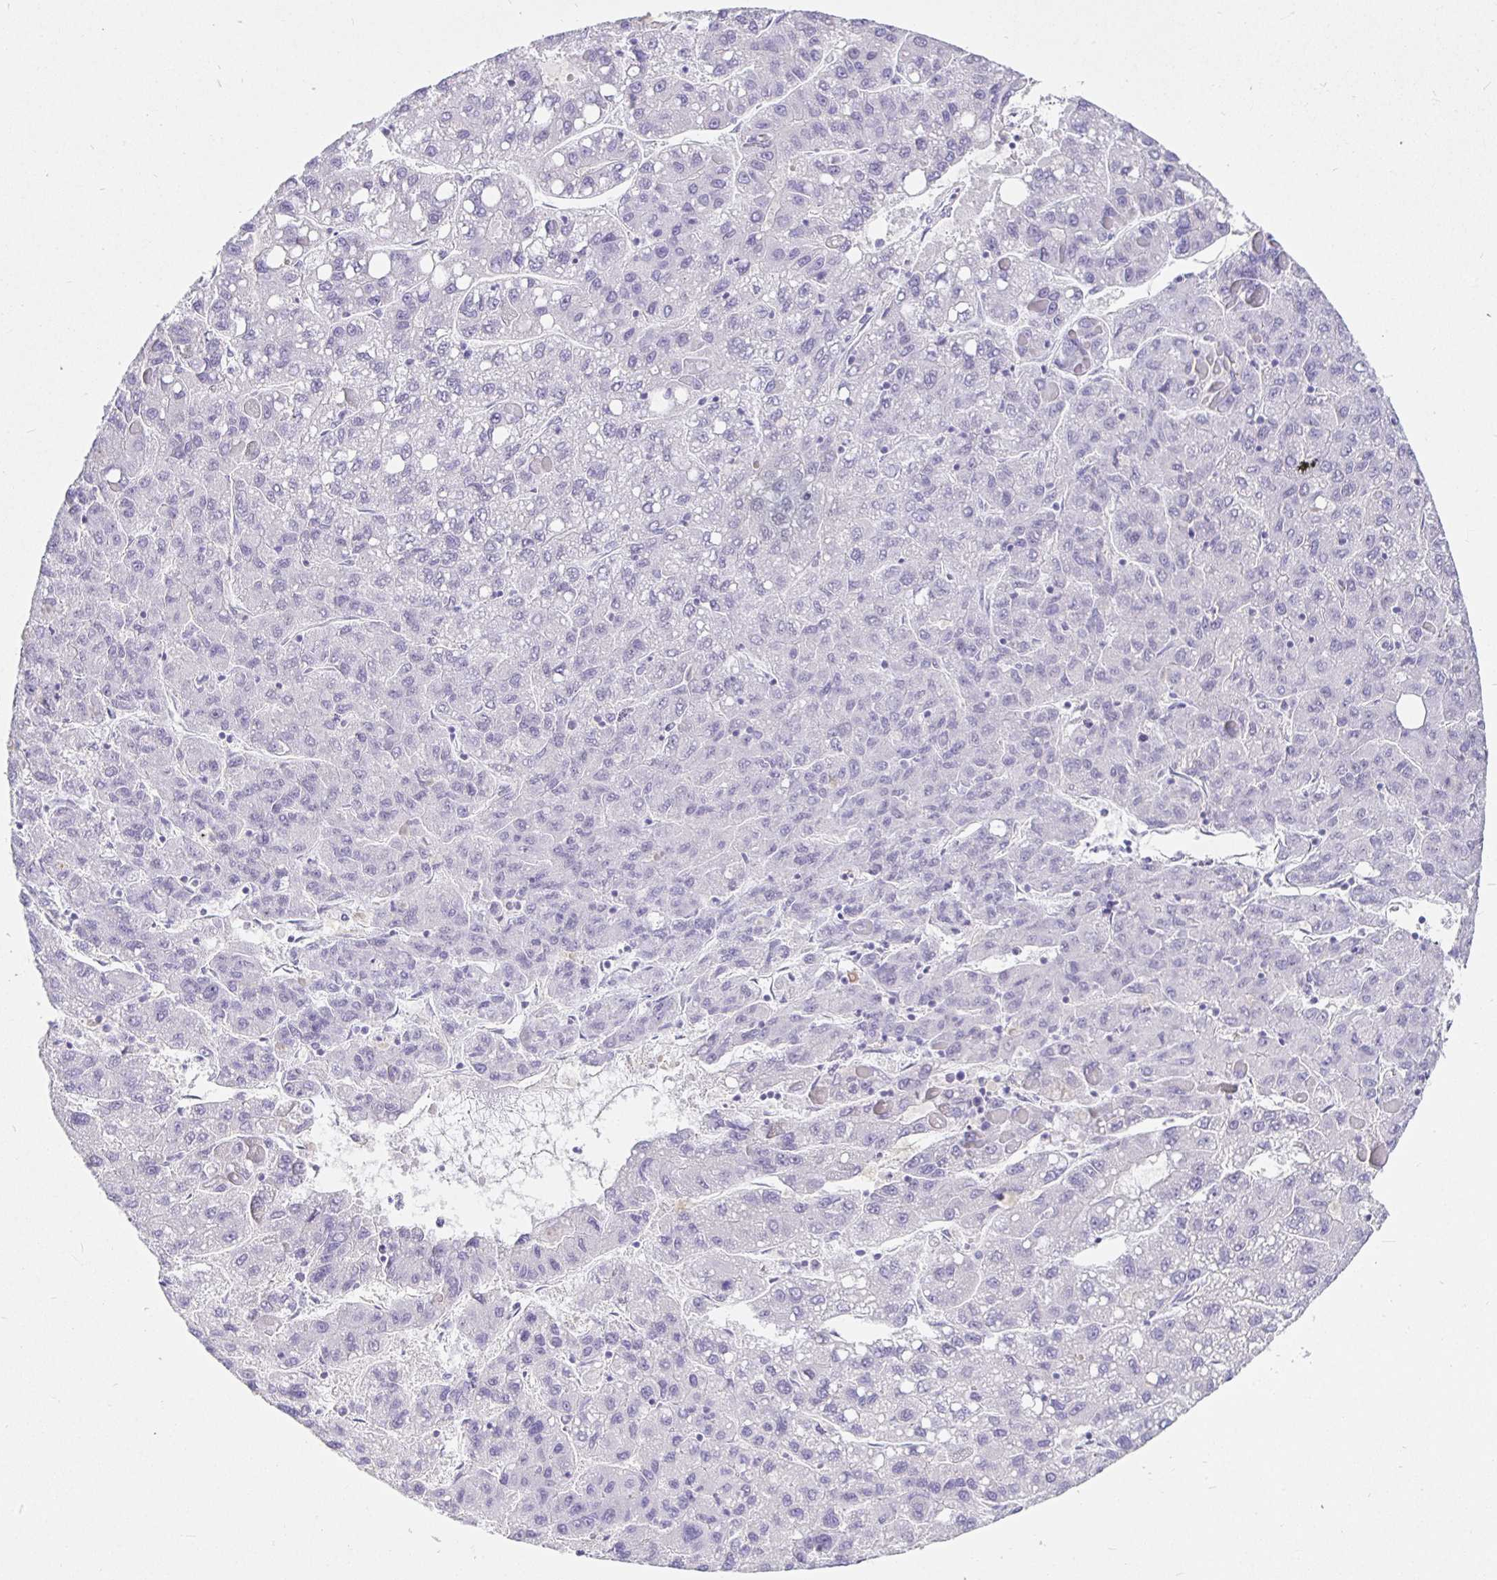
{"staining": {"intensity": "negative", "quantity": "none", "location": "none"}, "tissue": "liver cancer", "cell_type": "Tumor cells", "image_type": "cancer", "snomed": [{"axis": "morphology", "description": "Carcinoma, Hepatocellular, NOS"}, {"axis": "topography", "description": "Liver"}], "caption": "High magnification brightfield microscopy of liver hepatocellular carcinoma stained with DAB (3,3'-diaminobenzidine) (brown) and counterstained with hematoxylin (blue): tumor cells show no significant staining.", "gene": "EZHIP", "patient": {"sex": "female", "age": 82}}